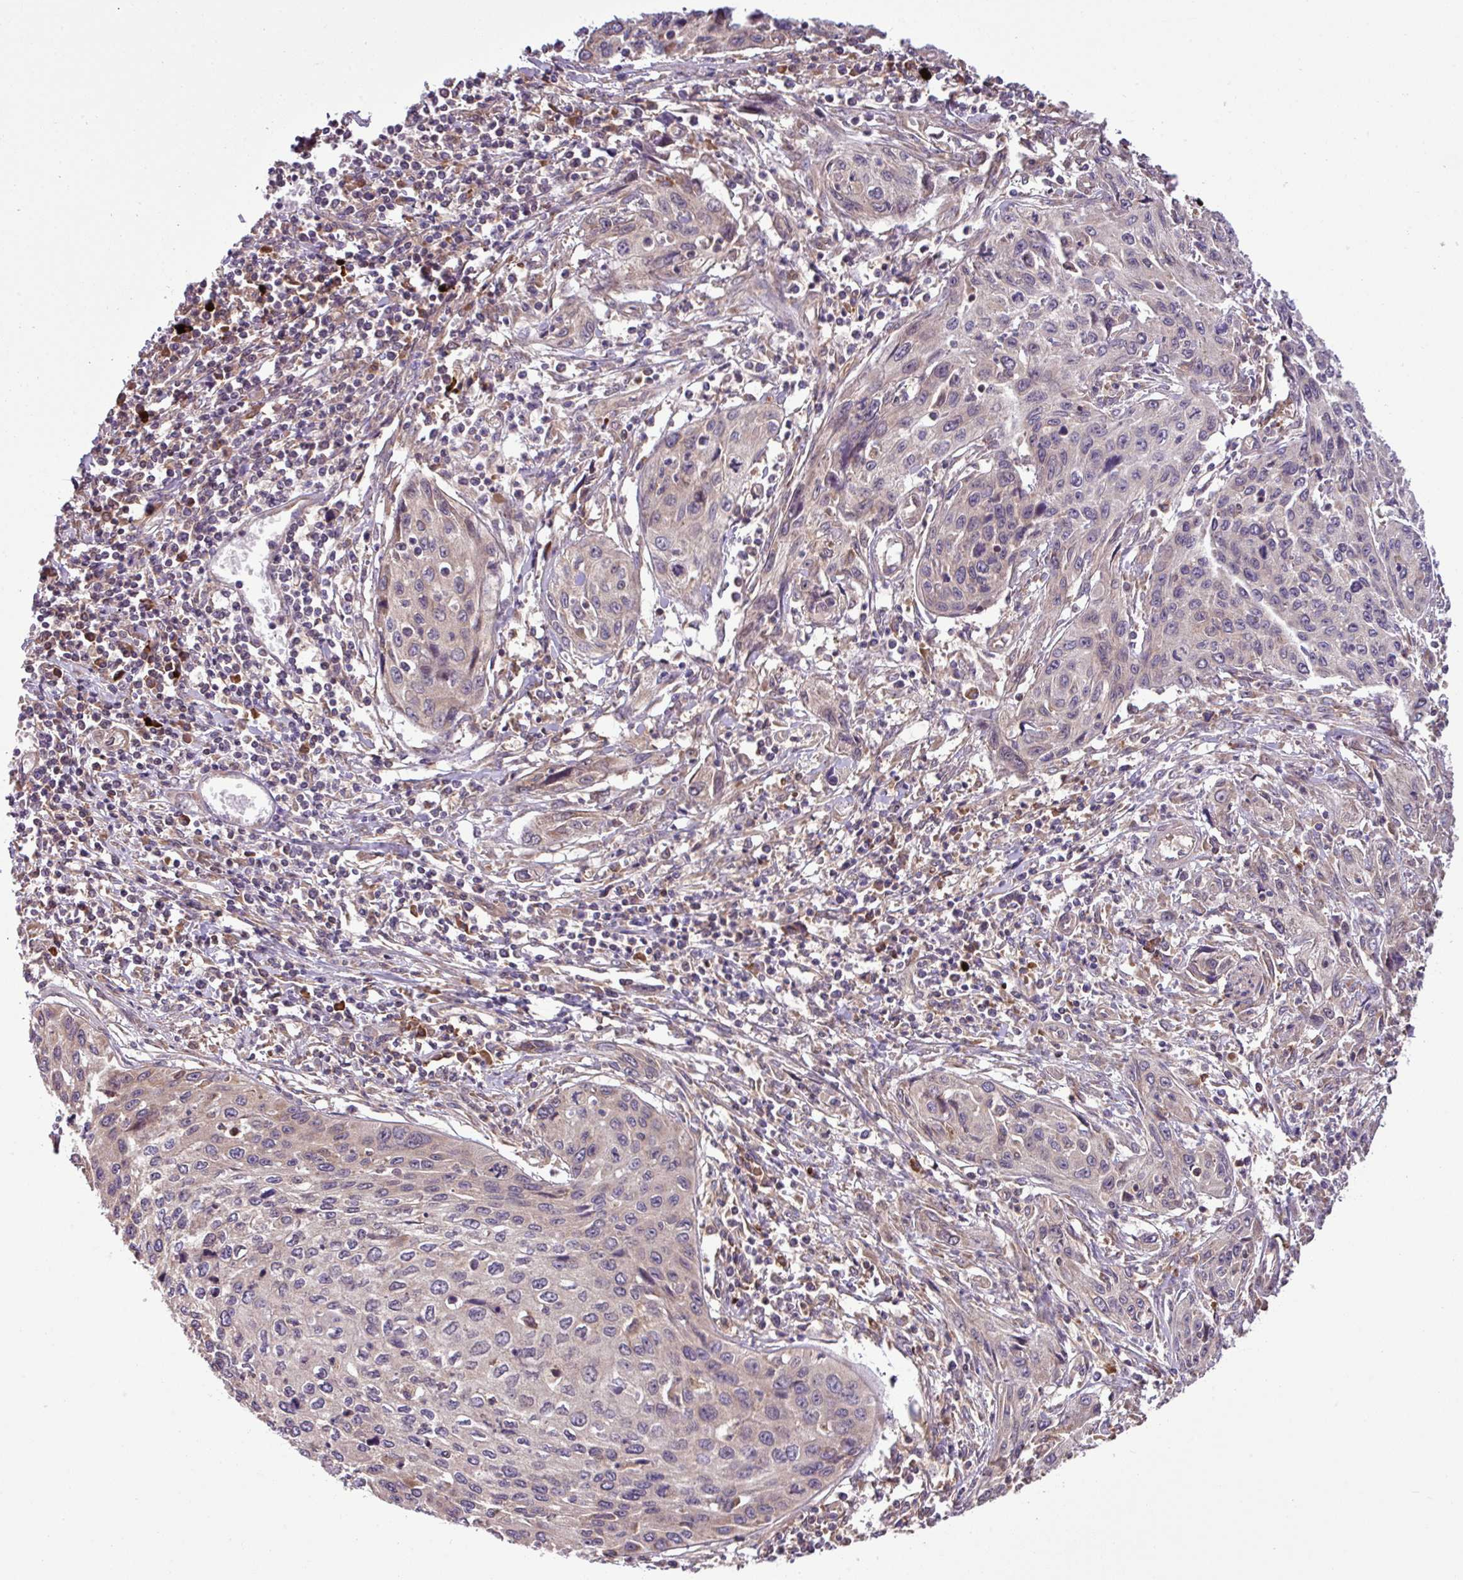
{"staining": {"intensity": "negative", "quantity": "none", "location": "none"}, "tissue": "cervical cancer", "cell_type": "Tumor cells", "image_type": "cancer", "snomed": [{"axis": "morphology", "description": "Squamous cell carcinoma, NOS"}, {"axis": "topography", "description": "Cervix"}], "caption": "A photomicrograph of human cervical cancer (squamous cell carcinoma) is negative for staining in tumor cells. (Brightfield microscopy of DAB immunohistochemistry (IHC) at high magnification).", "gene": "DLGAP4", "patient": {"sex": "female", "age": 32}}